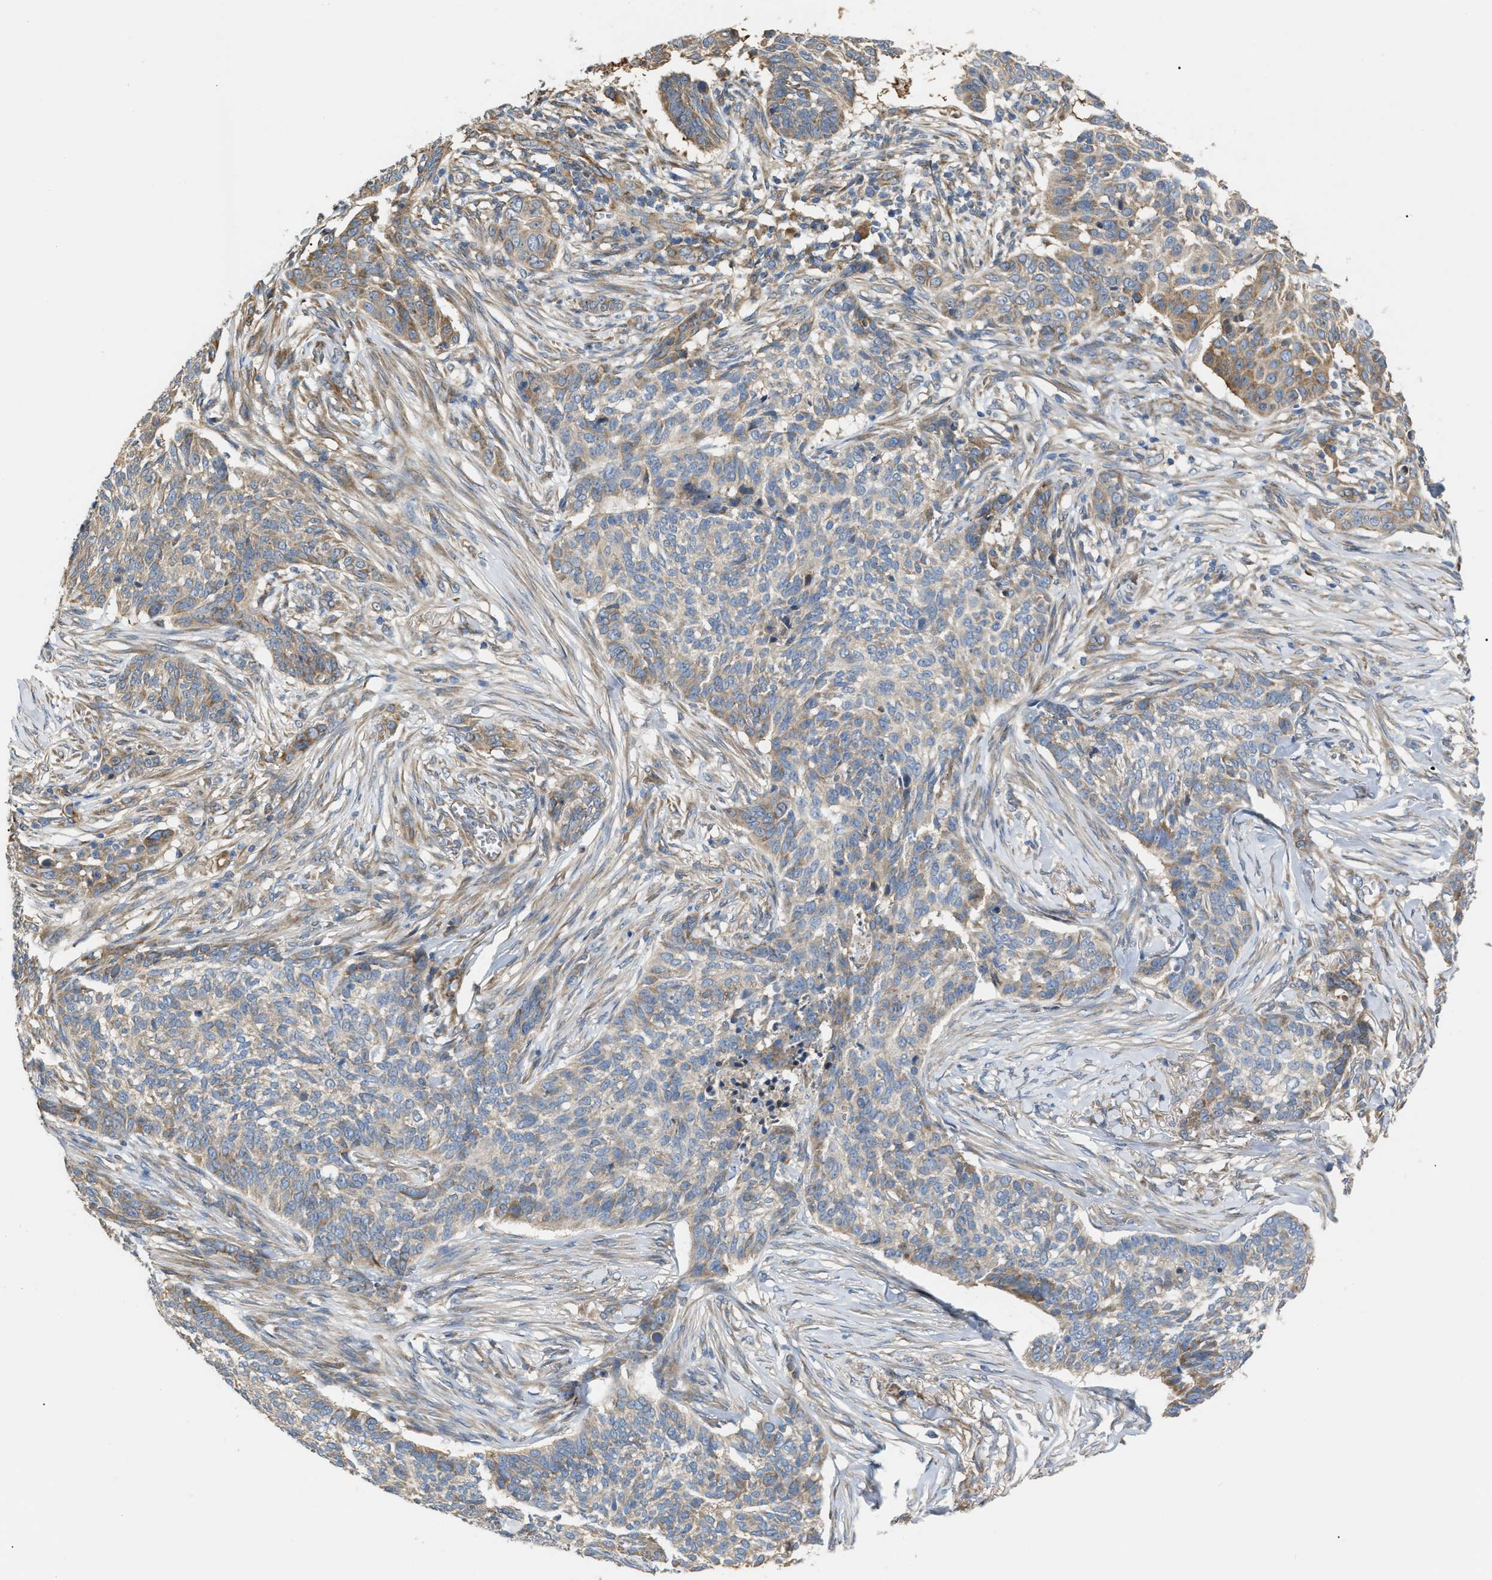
{"staining": {"intensity": "moderate", "quantity": "<25%", "location": "cytoplasmic/membranous"}, "tissue": "skin cancer", "cell_type": "Tumor cells", "image_type": "cancer", "snomed": [{"axis": "morphology", "description": "Basal cell carcinoma"}, {"axis": "topography", "description": "Skin"}], "caption": "Human skin basal cell carcinoma stained with a brown dye reveals moderate cytoplasmic/membranous positive positivity in about <25% of tumor cells.", "gene": "DHX58", "patient": {"sex": "male", "age": 85}}